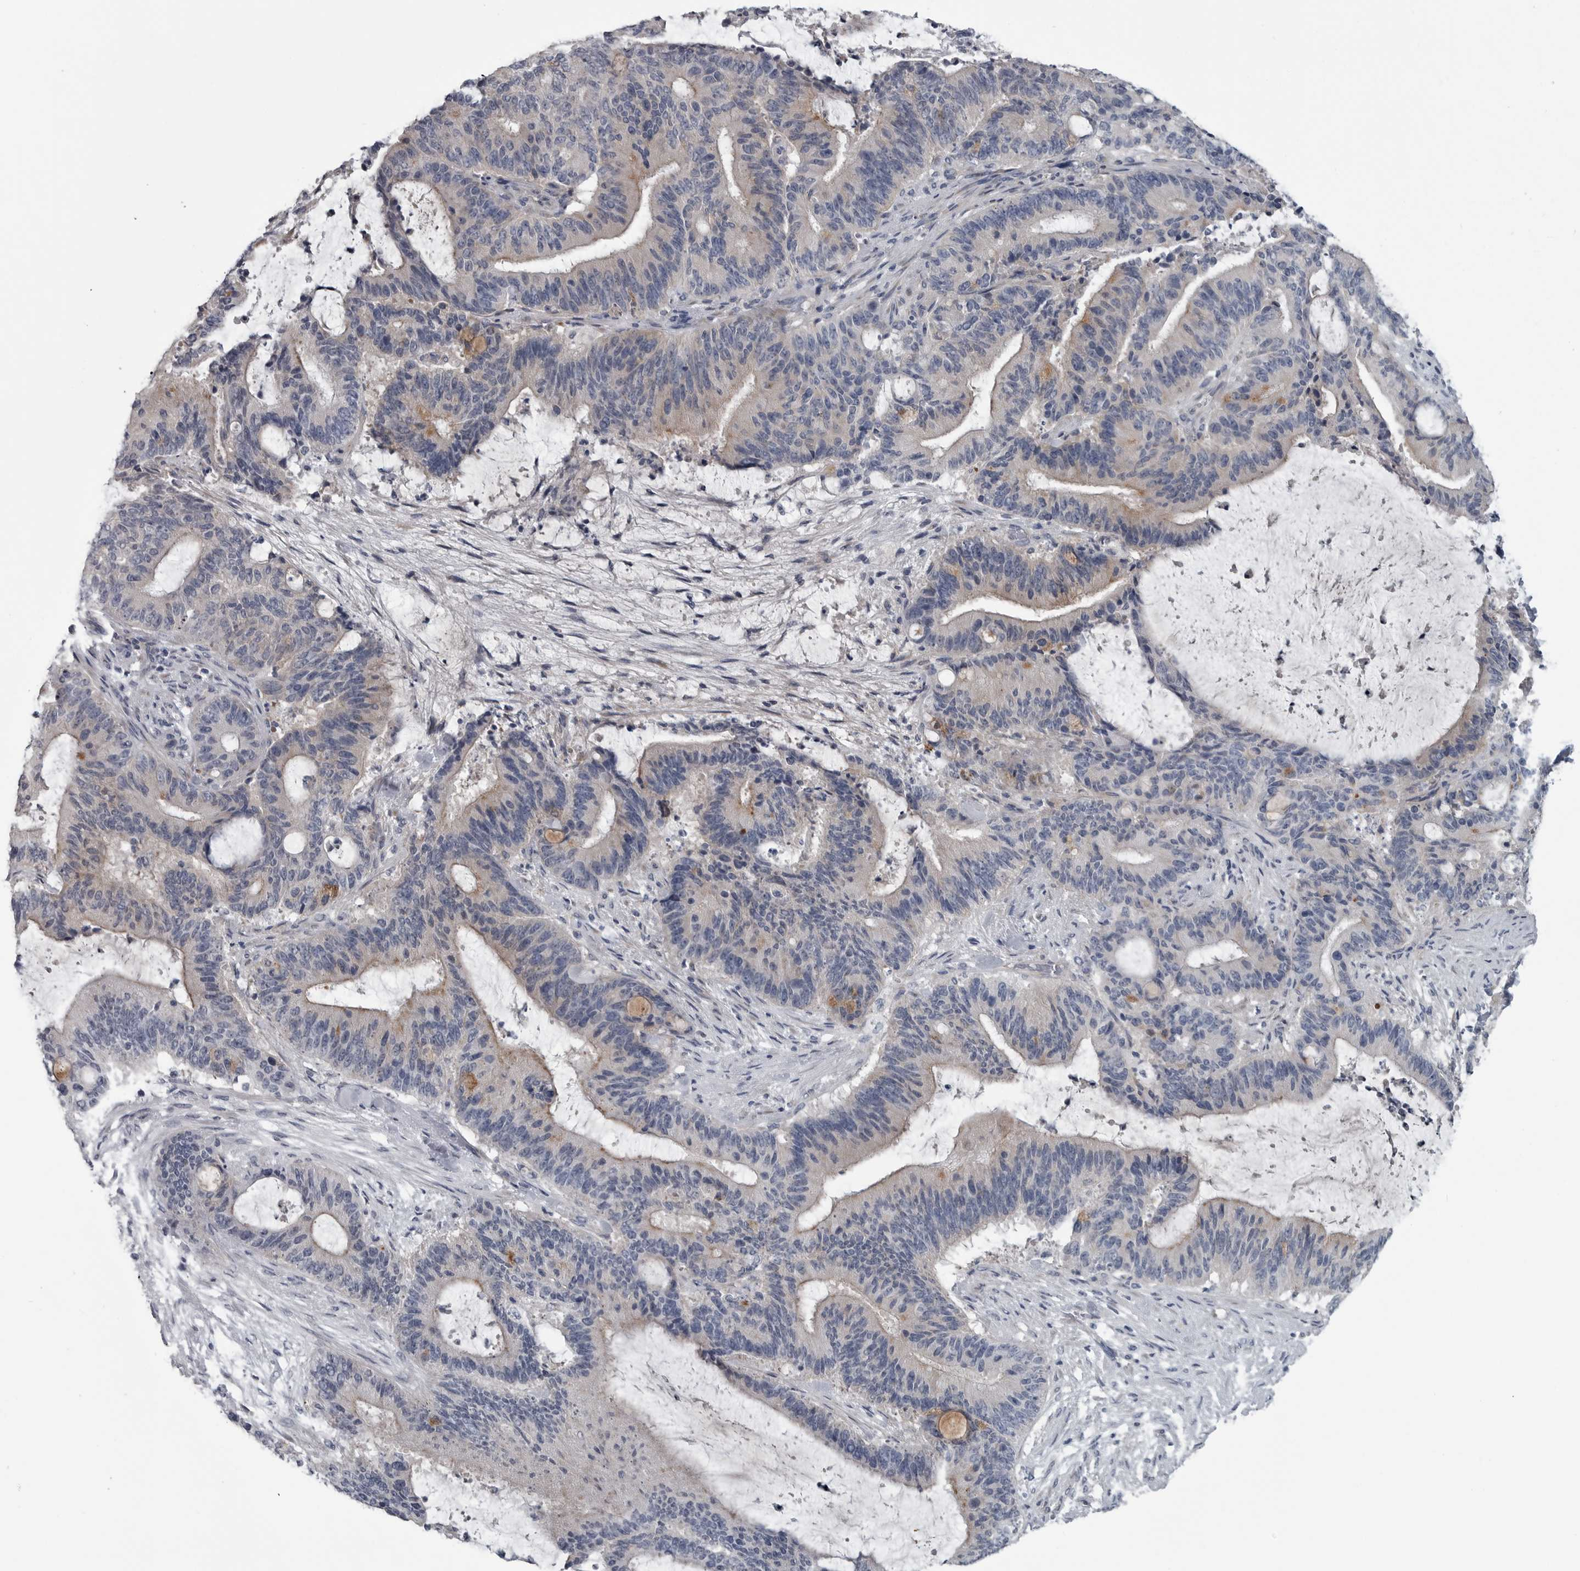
{"staining": {"intensity": "weak", "quantity": "<25%", "location": "cytoplasmic/membranous"}, "tissue": "liver cancer", "cell_type": "Tumor cells", "image_type": "cancer", "snomed": [{"axis": "morphology", "description": "Normal tissue, NOS"}, {"axis": "morphology", "description": "Cholangiocarcinoma"}, {"axis": "topography", "description": "Liver"}, {"axis": "topography", "description": "Peripheral nerve tissue"}], "caption": "Protein analysis of liver cancer (cholangiocarcinoma) reveals no significant expression in tumor cells.", "gene": "MYOC", "patient": {"sex": "female", "age": 73}}